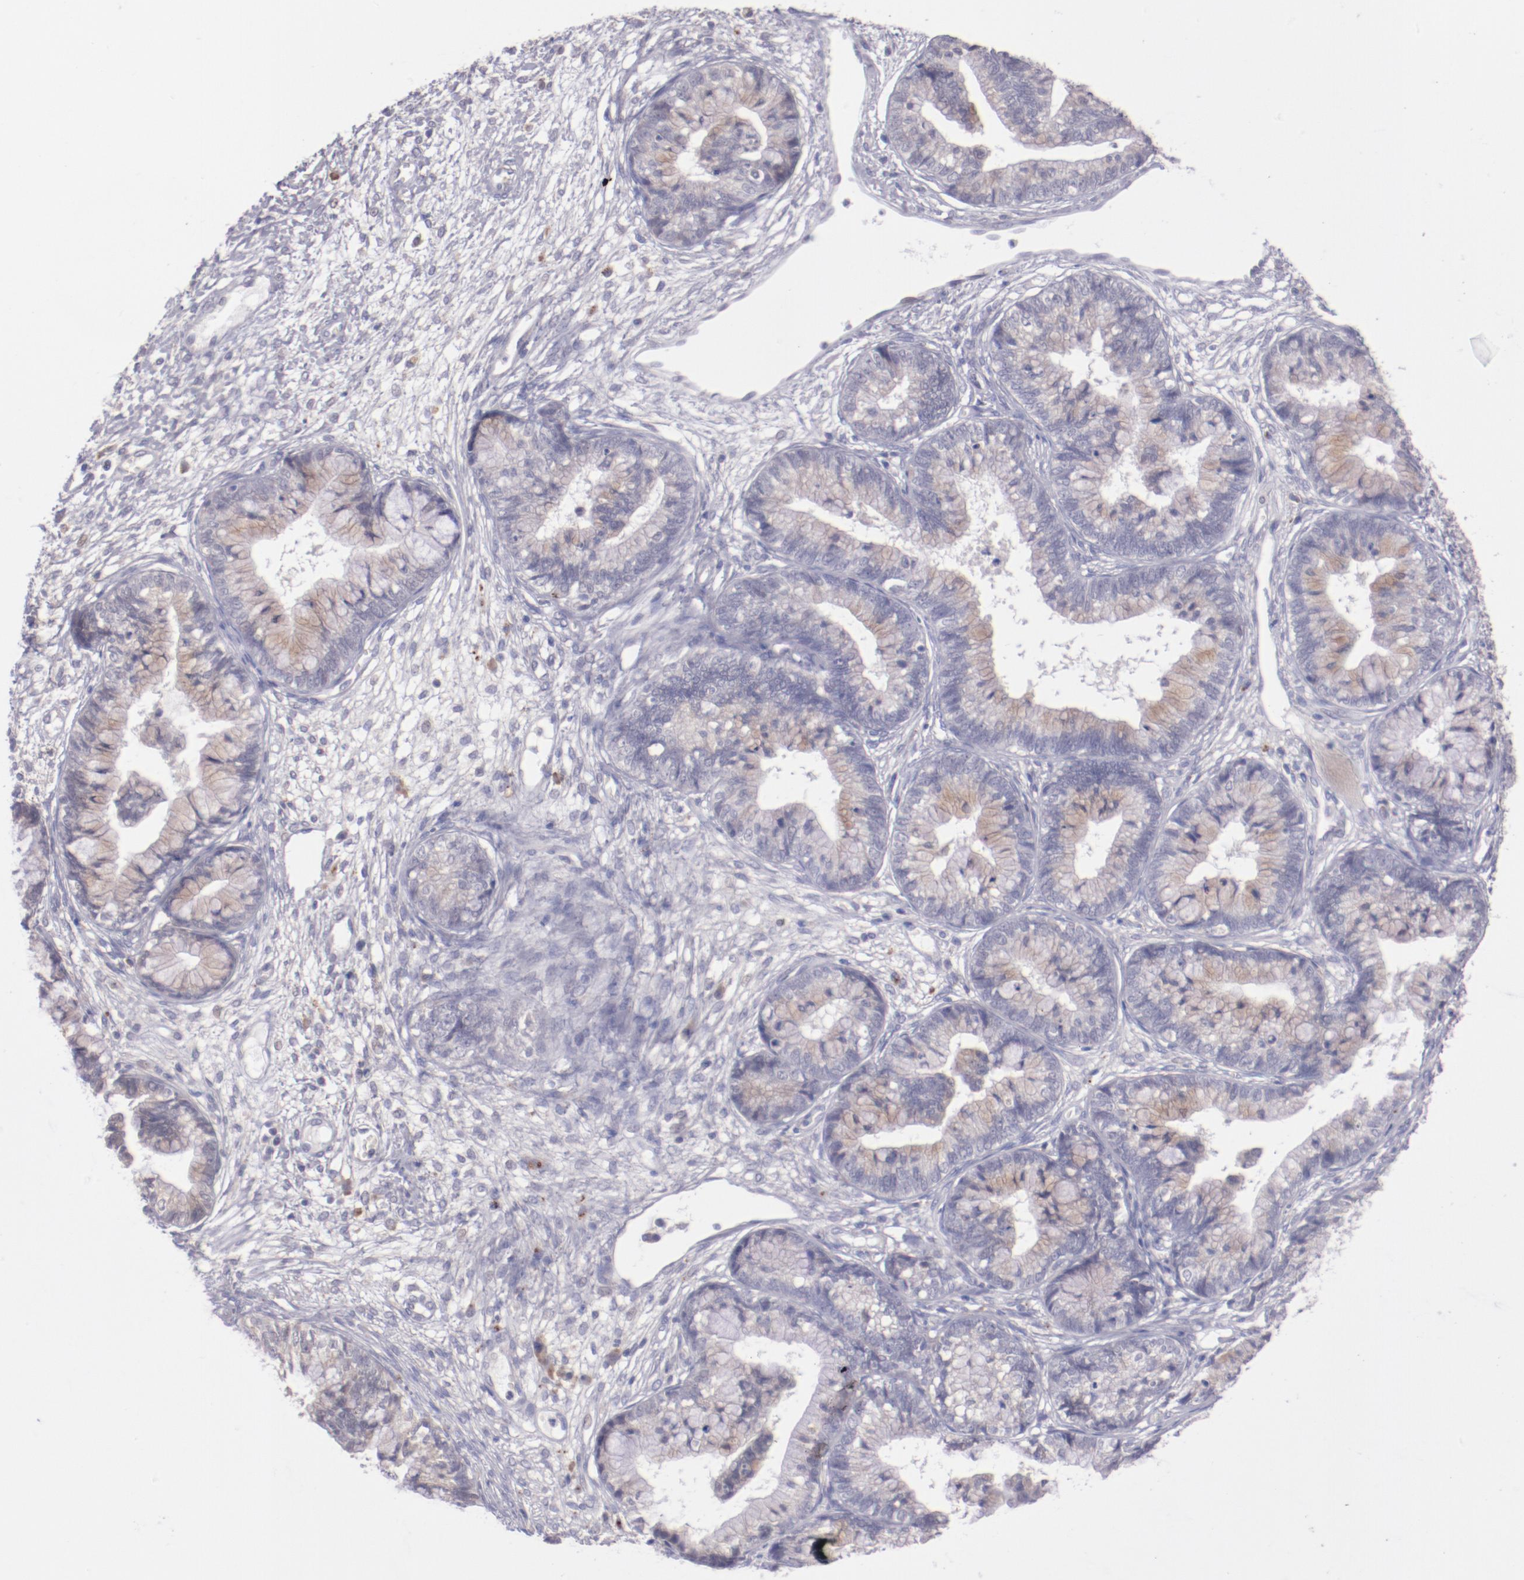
{"staining": {"intensity": "weak", "quantity": ">75%", "location": "cytoplasmic/membranous"}, "tissue": "cervical cancer", "cell_type": "Tumor cells", "image_type": "cancer", "snomed": [{"axis": "morphology", "description": "Adenocarcinoma, NOS"}, {"axis": "topography", "description": "Cervix"}], "caption": "High-power microscopy captured an immunohistochemistry (IHC) histopathology image of cervical cancer (adenocarcinoma), revealing weak cytoplasmic/membranous expression in approximately >75% of tumor cells. The protein is shown in brown color, while the nuclei are stained blue.", "gene": "TRAF3", "patient": {"sex": "female", "age": 44}}